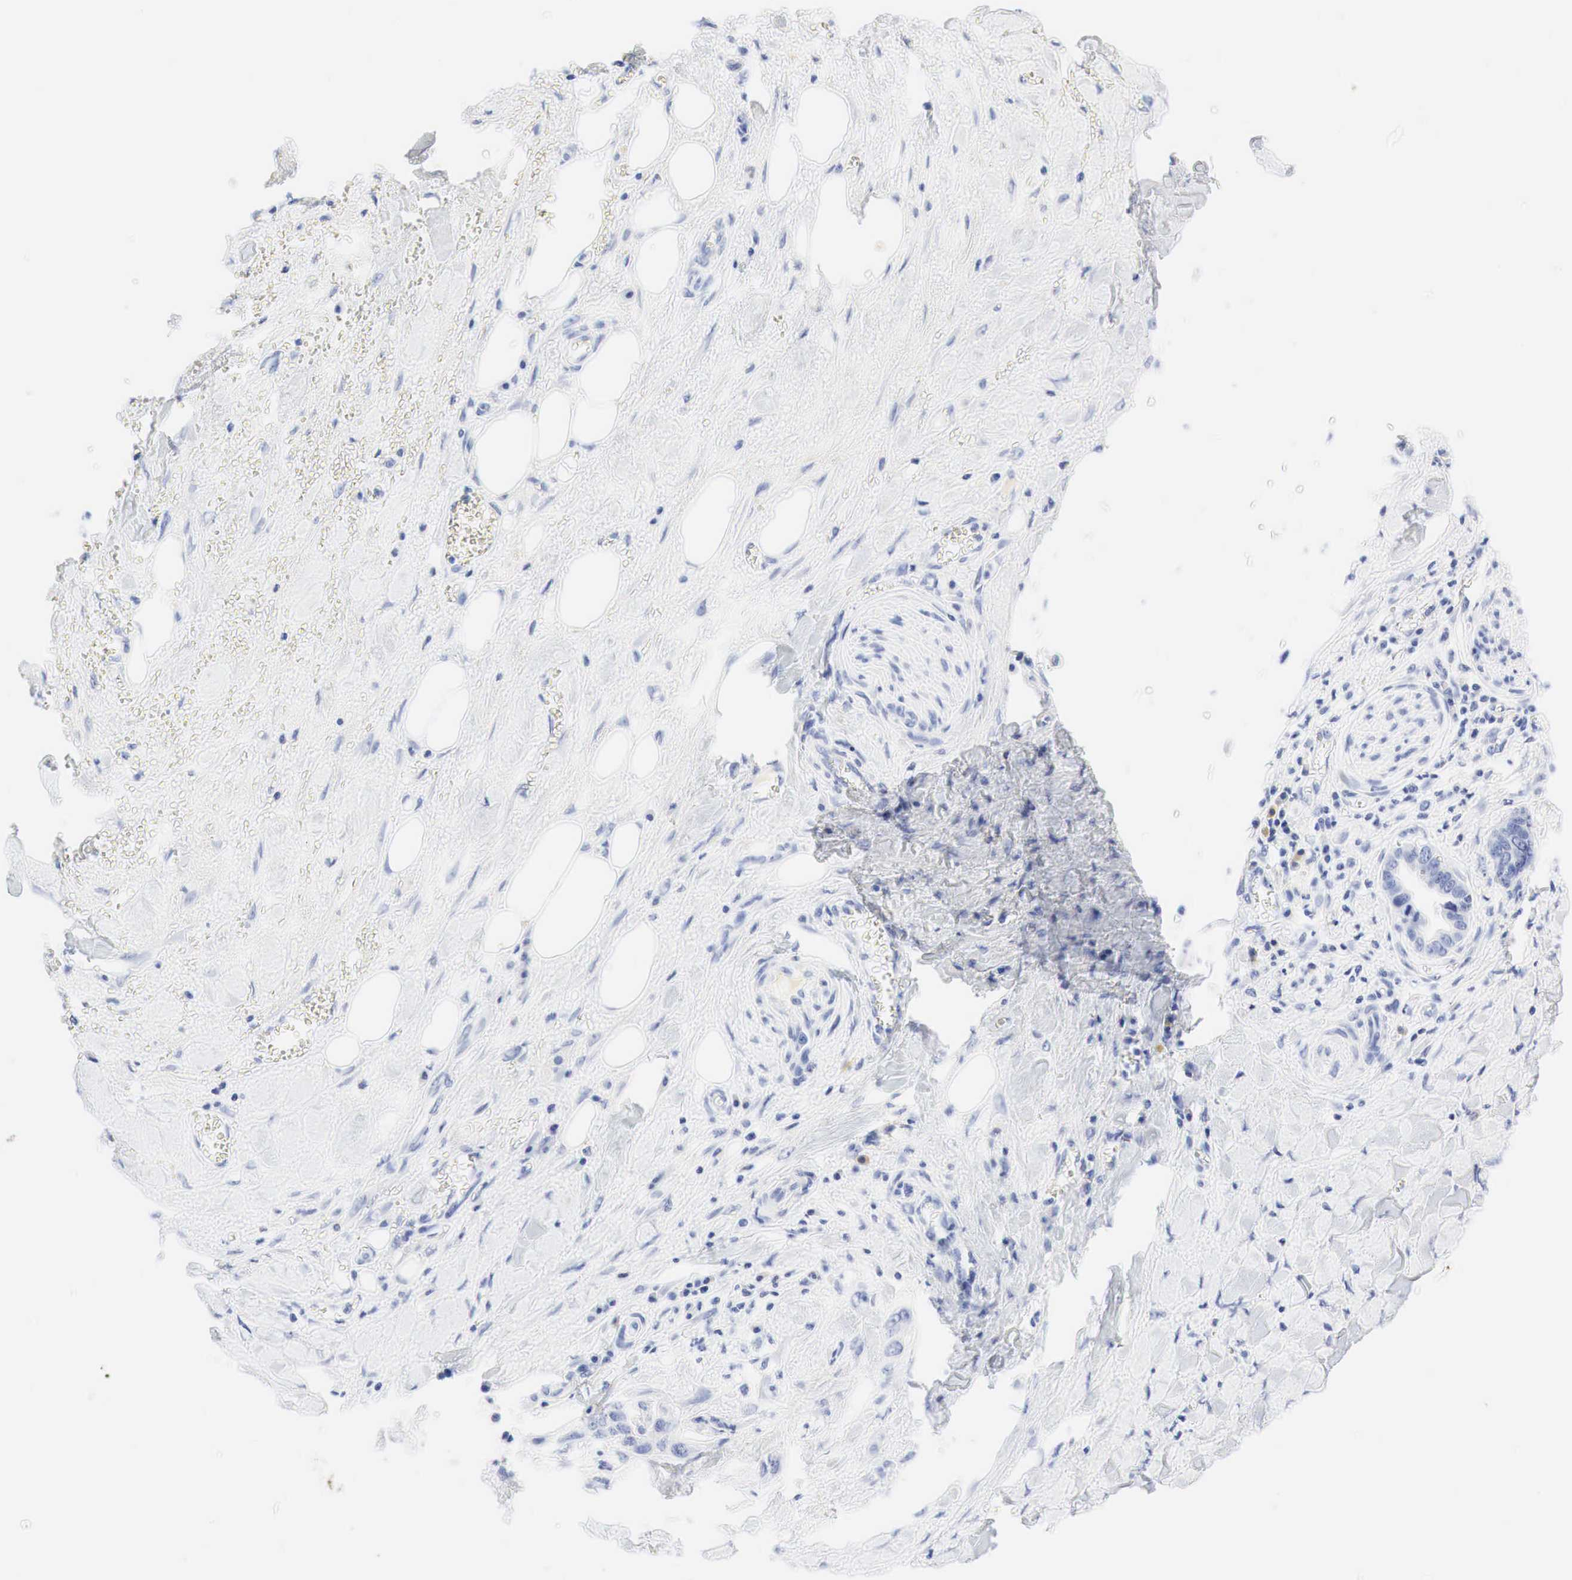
{"staining": {"intensity": "negative", "quantity": "none", "location": "none"}, "tissue": "pancreatic cancer", "cell_type": "Tumor cells", "image_type": "cancer", "snomed": [{"axis": "morphology", "description": "Adenocarcinoma, NOS"}, {"axis": "topography", "description": "Pancreas"}], "caption": "Immunohistochemistry (IHC) micrograph of pancreatic cancer stained for a protein (brown), which reveals no positivity in tumor cells.", "gene": "NKX2-1", "patient": {"sex": "male", "age": 69}}